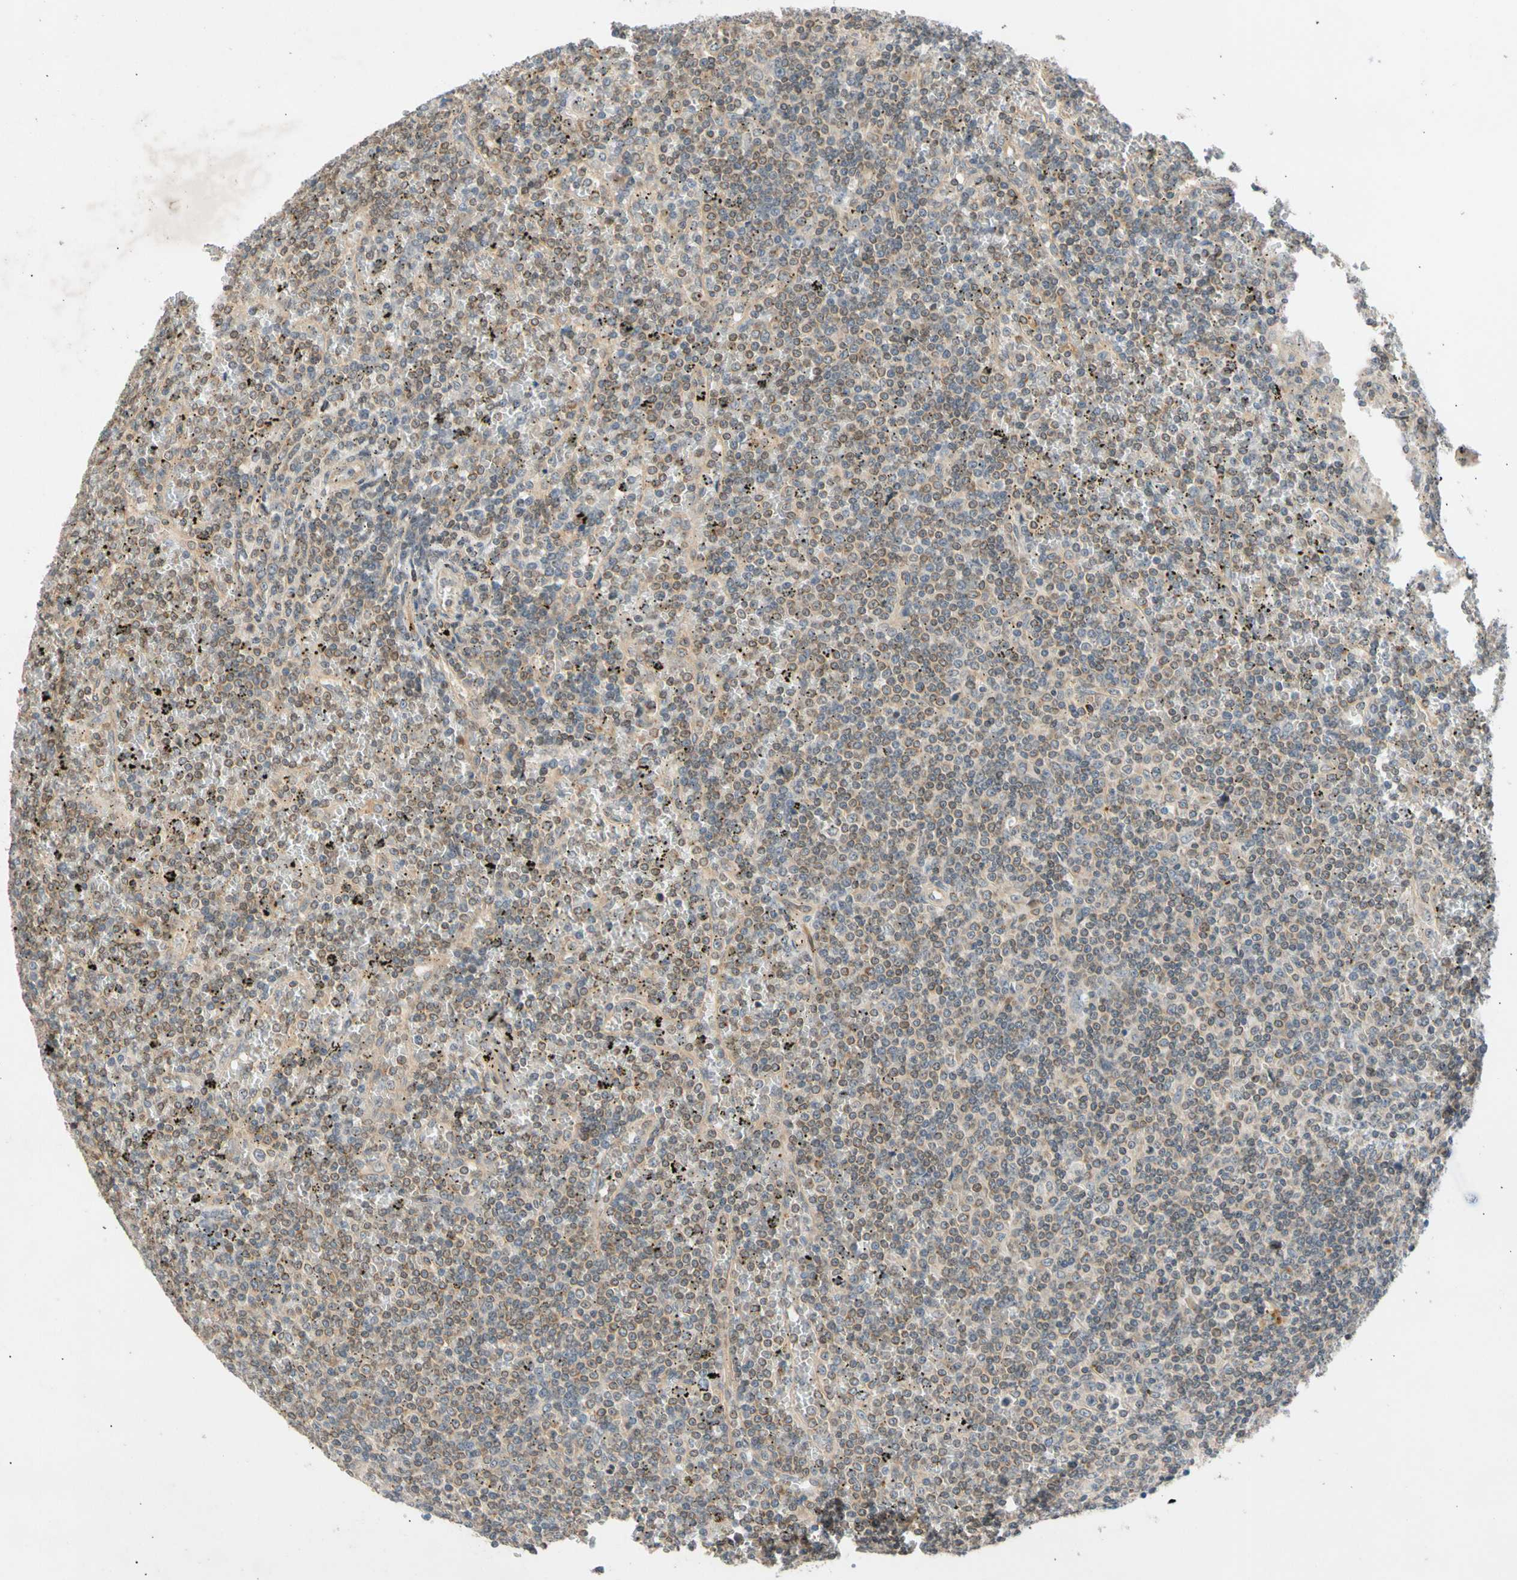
{"staining": {"intensity": "negative", "quantity": "none", "location": "none"}, "tissue": "lymphoma", "cell_type": "Tumor cells", "image_type": "cancer", "snomed": [{"axis": "morphology", "description": "Malignant lymphoma, non-Hodgkin's type, Low grade"}, {"axis": "topography", "description": "Spleen"}], "caption": "High power microscopy histopathology image of an immunohistochemistry photomicrograph of lymphoma, revealing no significant expression in tumor cells.", "gene": "CNST", "patient": {"sex": "female", "age": 19}}